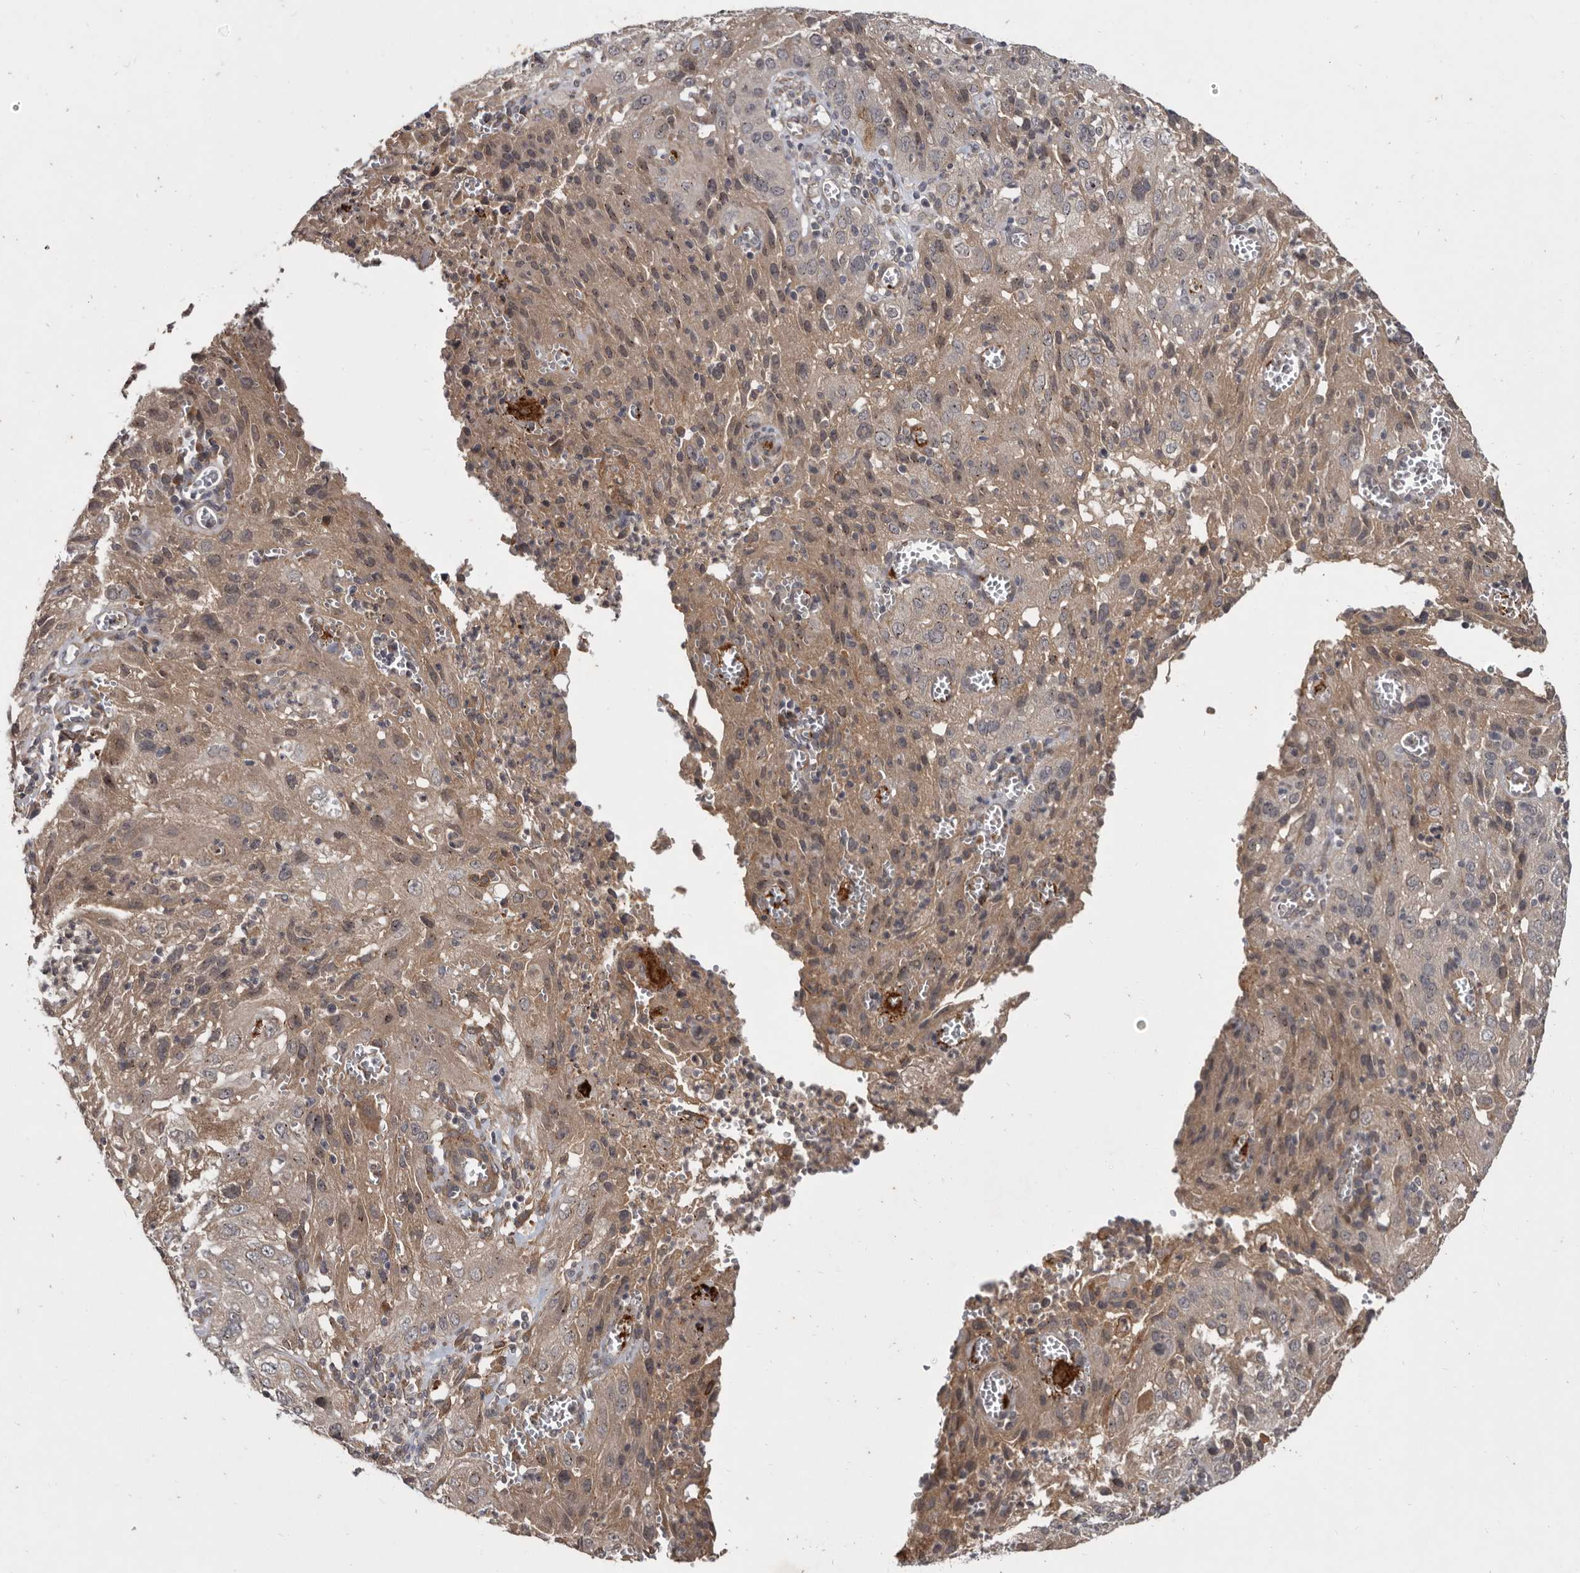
{"staining": {"intensity": "negative", "quantity": "none", "location": "none"}, "tissue": "cervical cancer", "cell_type": "Tumor cells", "image_type": "cancer", "snomed": [{"axis": "morphology", "description": "Squamous cell carcinoma, NOS"}, {"axis": "topography", "description": "Cervix"}], "caption": "Human cervical cancer stained for a protein using immunohistochemistry shows no staining in tumor cells.", "gene": "DNAJC28", "patient": {"sex": "female", "age": 32}}